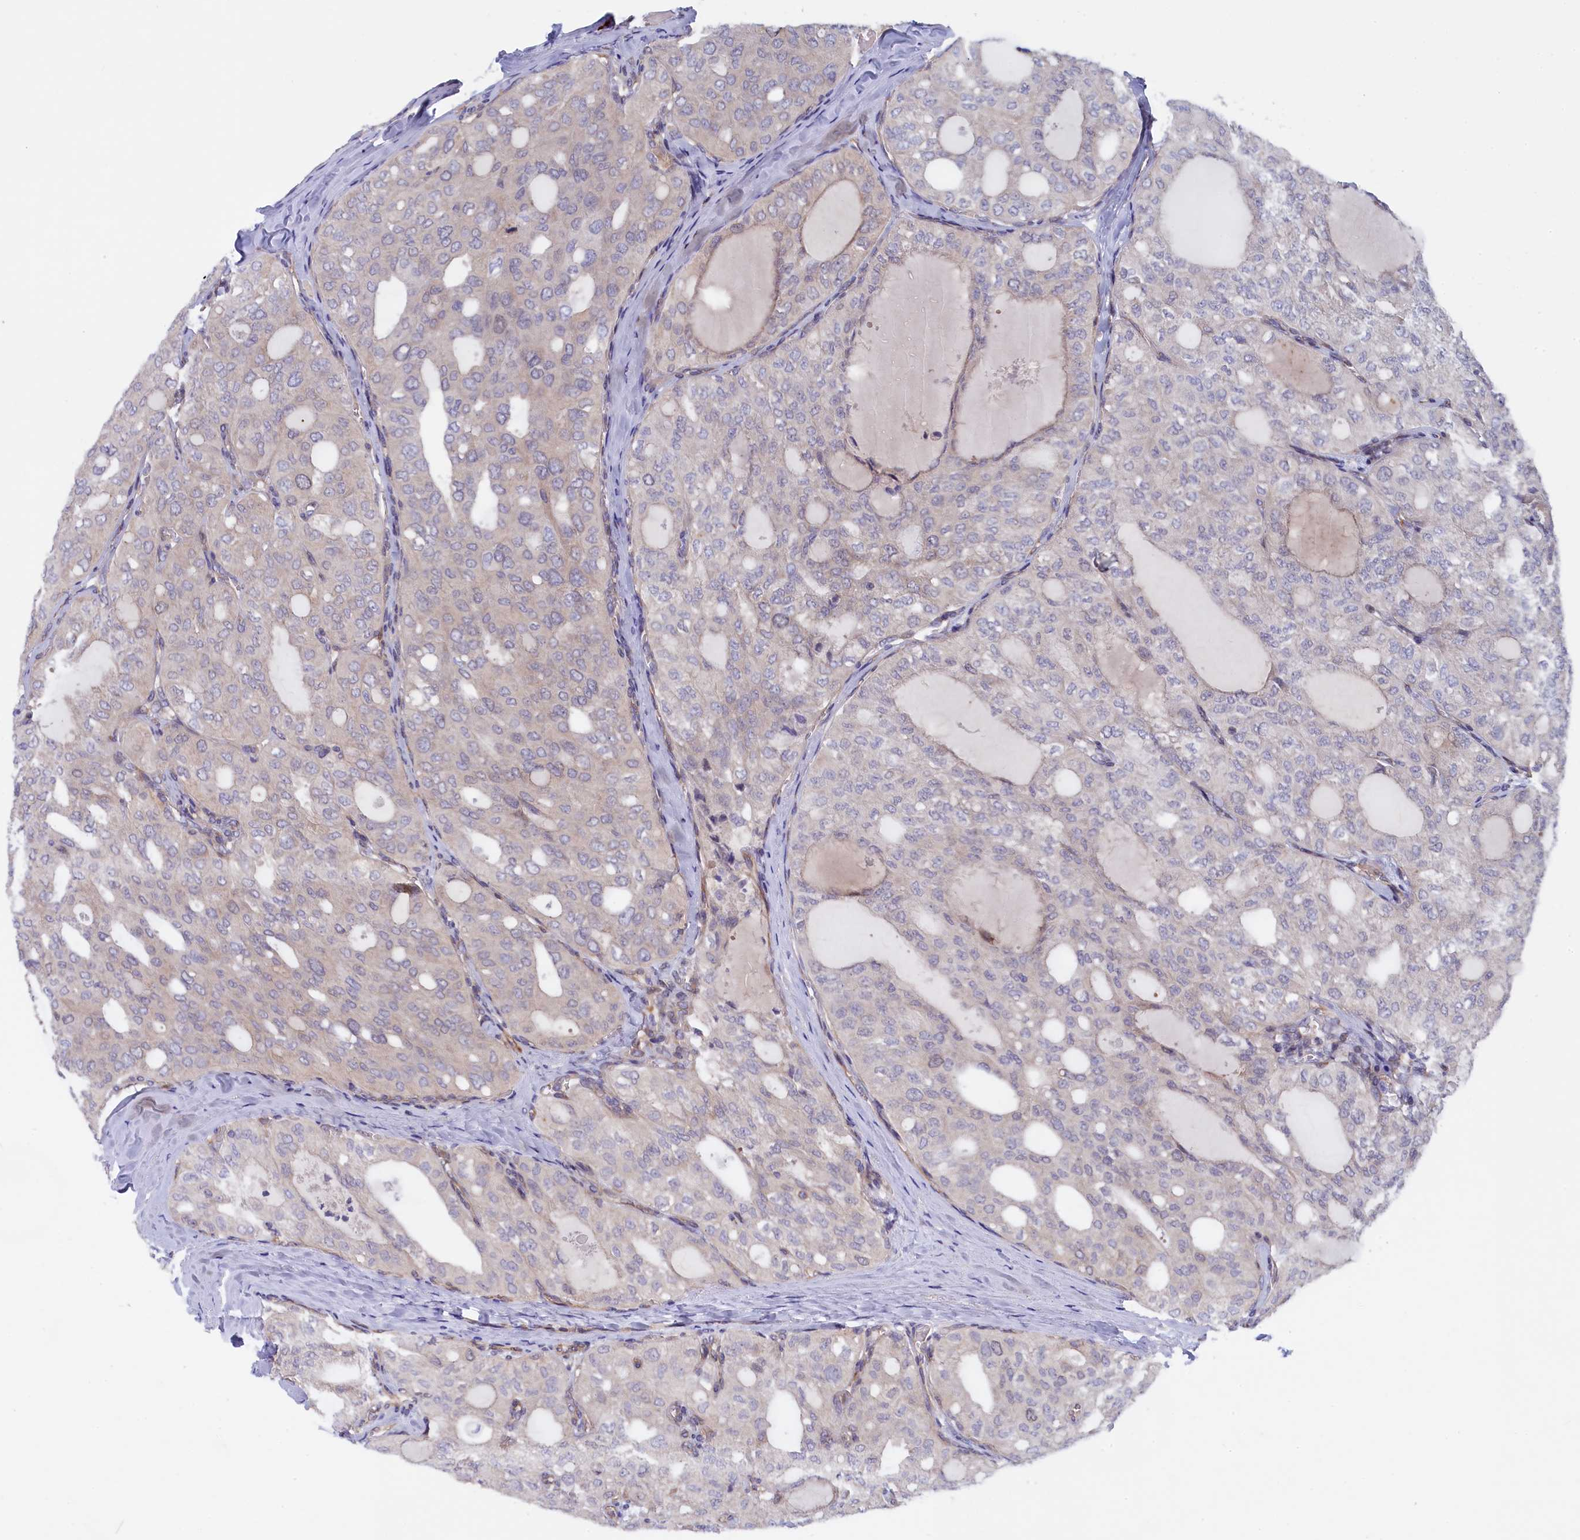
{"staining": {"intensity": "negative", "quantity": "none", "location": "none"}, "tissue": "thyroid cancer", "cell_type": "Tumor cells", "image_type": "cancer", "snomed": [{"axis": "morphology", "description": "Follicular adenoma carcinoma, NOS"}, {"axis": "topography", "description": "Thyroid gland"}], "caption": "This is an IHC micrograph of human thyroid cancer (follicular adenoma carcinoma). There is no staining in tumor cells.", "gene": "JPT2", "patient": {"sex": "male", "age": 75}}